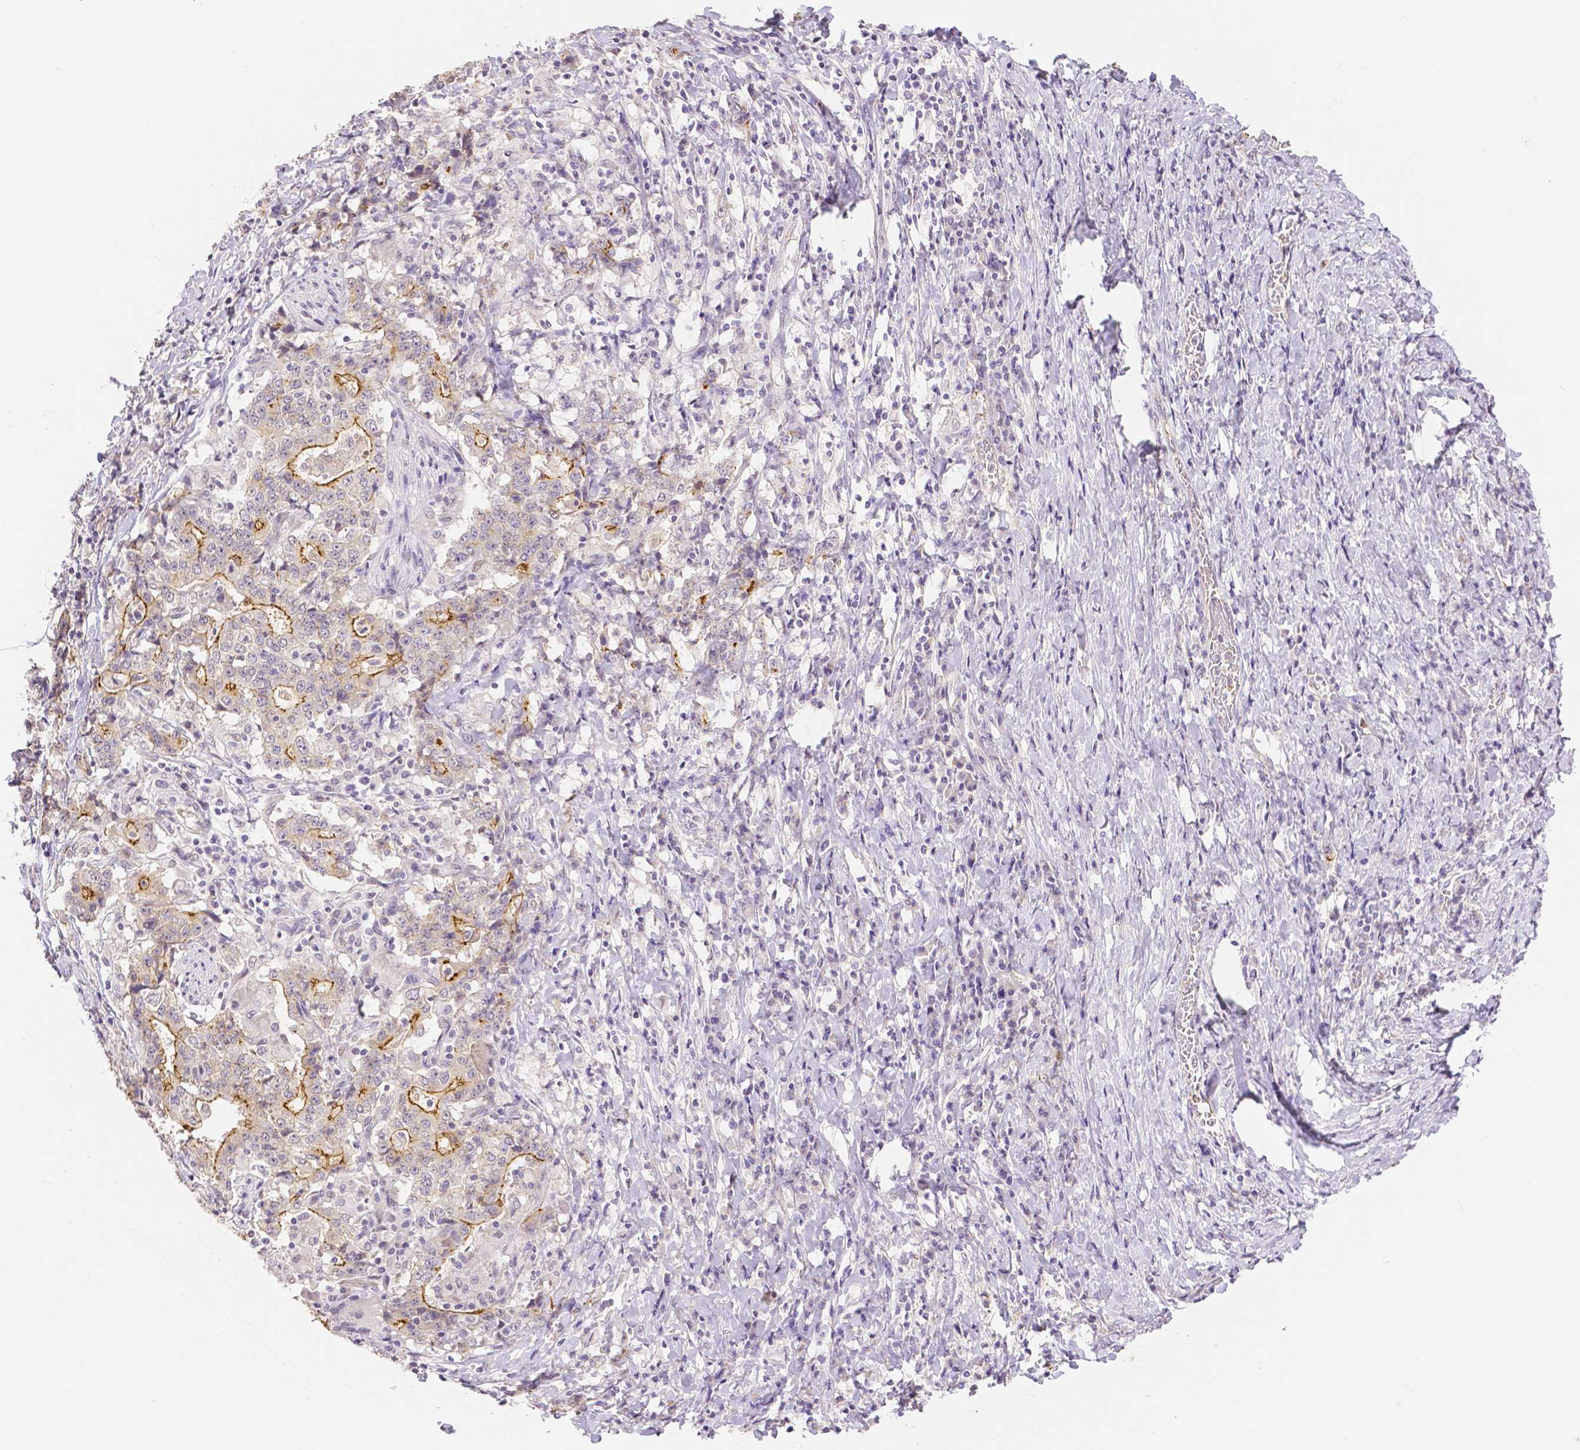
{"staining": {"intensity": "moderate", "quantity": "25%-75%", "location": "cytoplasmic/membranous"}, "tissue": "stomach cancer", "cell_type": "Tumor cells", "image_type": "cancer", "snomed": [{"axis": "morphology", "description": "Normal tissue, NOS"}, {"axis": "morphology", "description": "Adenocarcinoma, NOS"}, {"axis": "topography", "description": "Stomach, upper"}, {"axis": "topography", "description": "Stomach"}], "caption": "A medium amount of moderate cytoplasmic/membranous staining is identified in about 25%-75% of tumor cells in stomach cancer (adenocarcinoma) tissue.", "gene": "OCLN", "patient": {"sex": "male", "age": 59}}